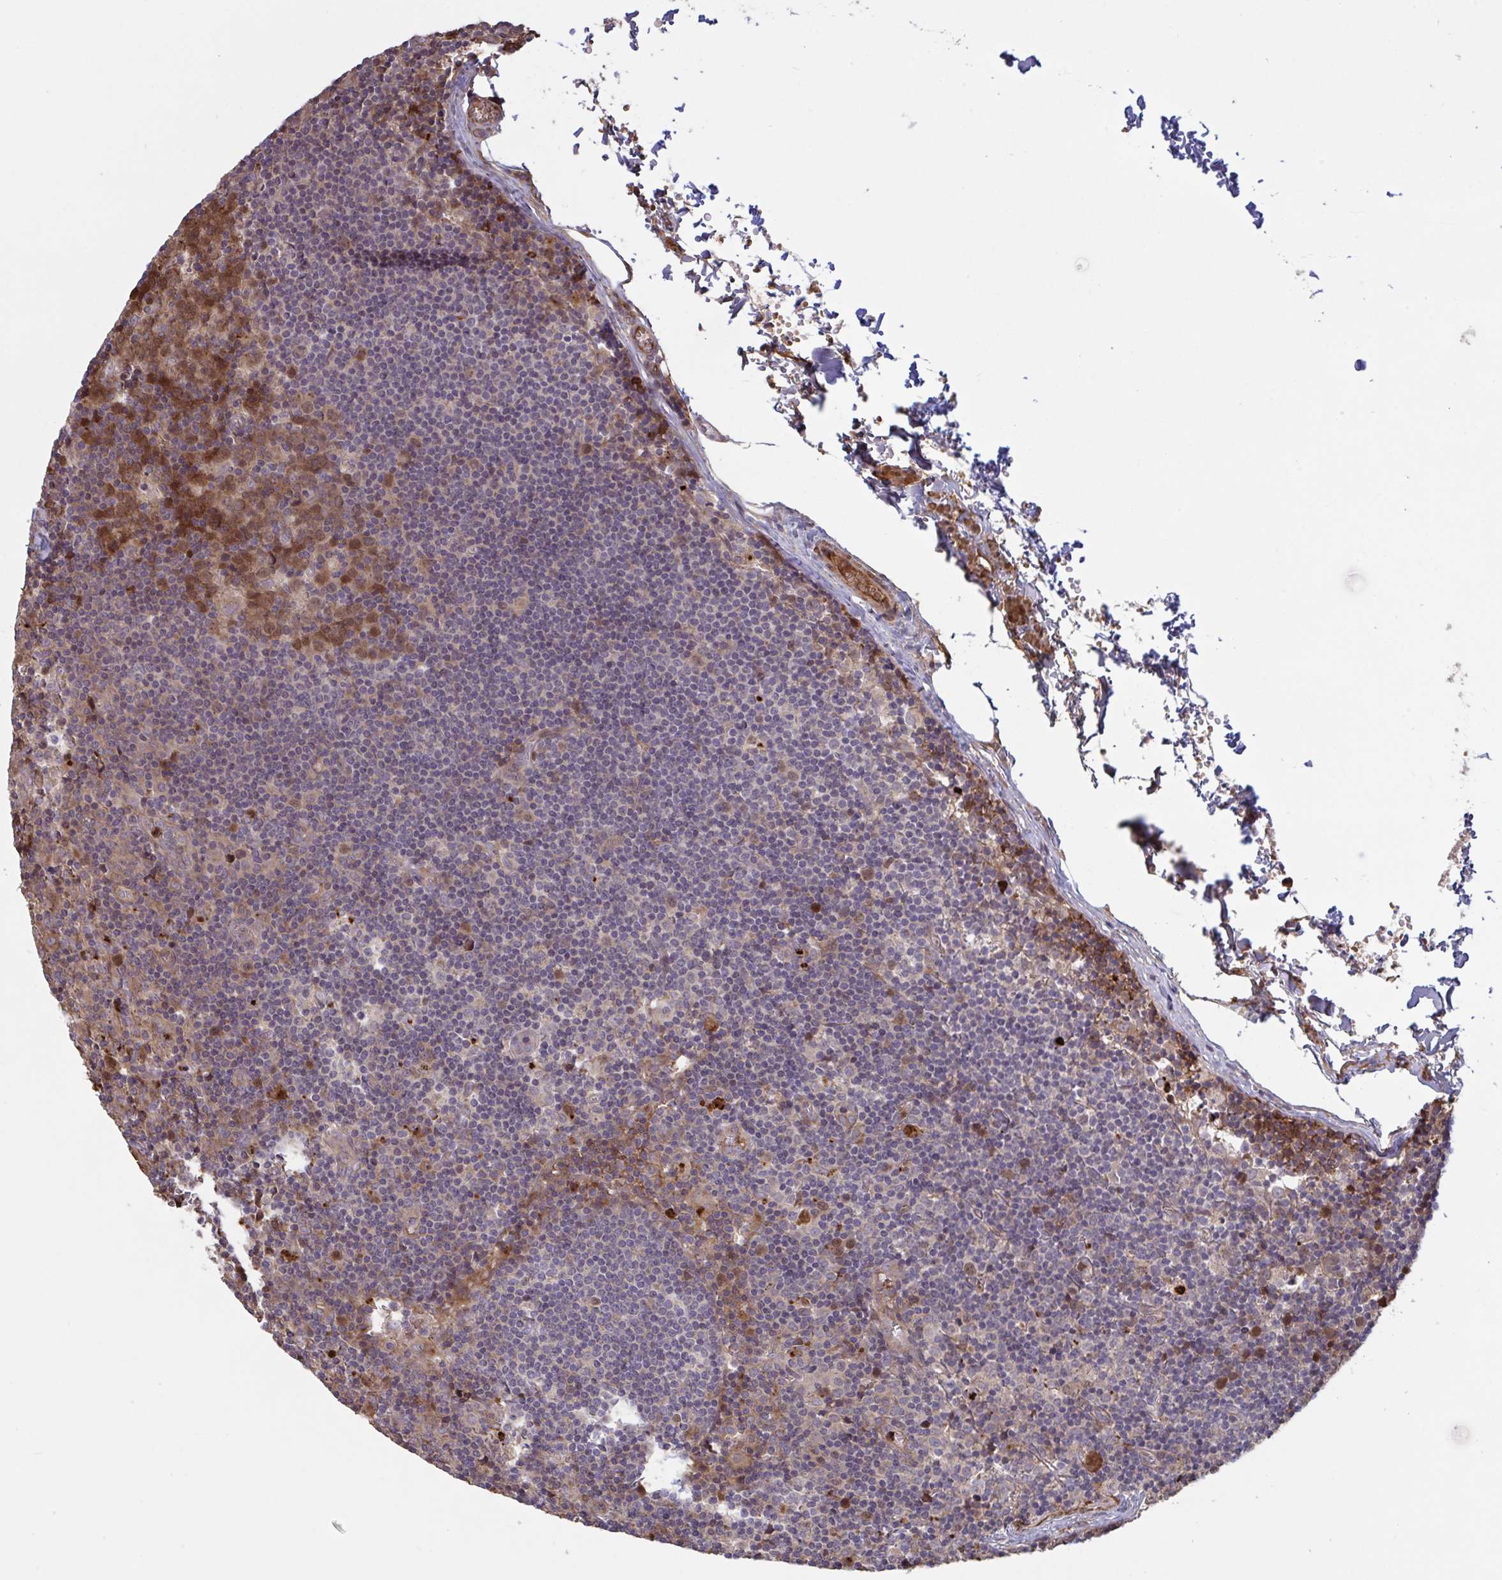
{"staining": {"intensity": "moderate", "quantity": "25%-75%", "location": "cytoplasmic/membranous"}, "tissue": "lymph node", "cell_type": "Germinal center cells", "image_type": "normal", "snomed": [{"axis": "morphology", "description": "Normal tissue, NOS"}, {"axis": "topography", "description": "Lymph node"}], "caption": "Lymph node stained with immunohistochemistry (IHC) displays moderate cytoplasmic/membranous positivity in about 25%-75% of germinal center cells.", "gene": "IL1R1", "patient": {"sex": "female", "age": 45}}